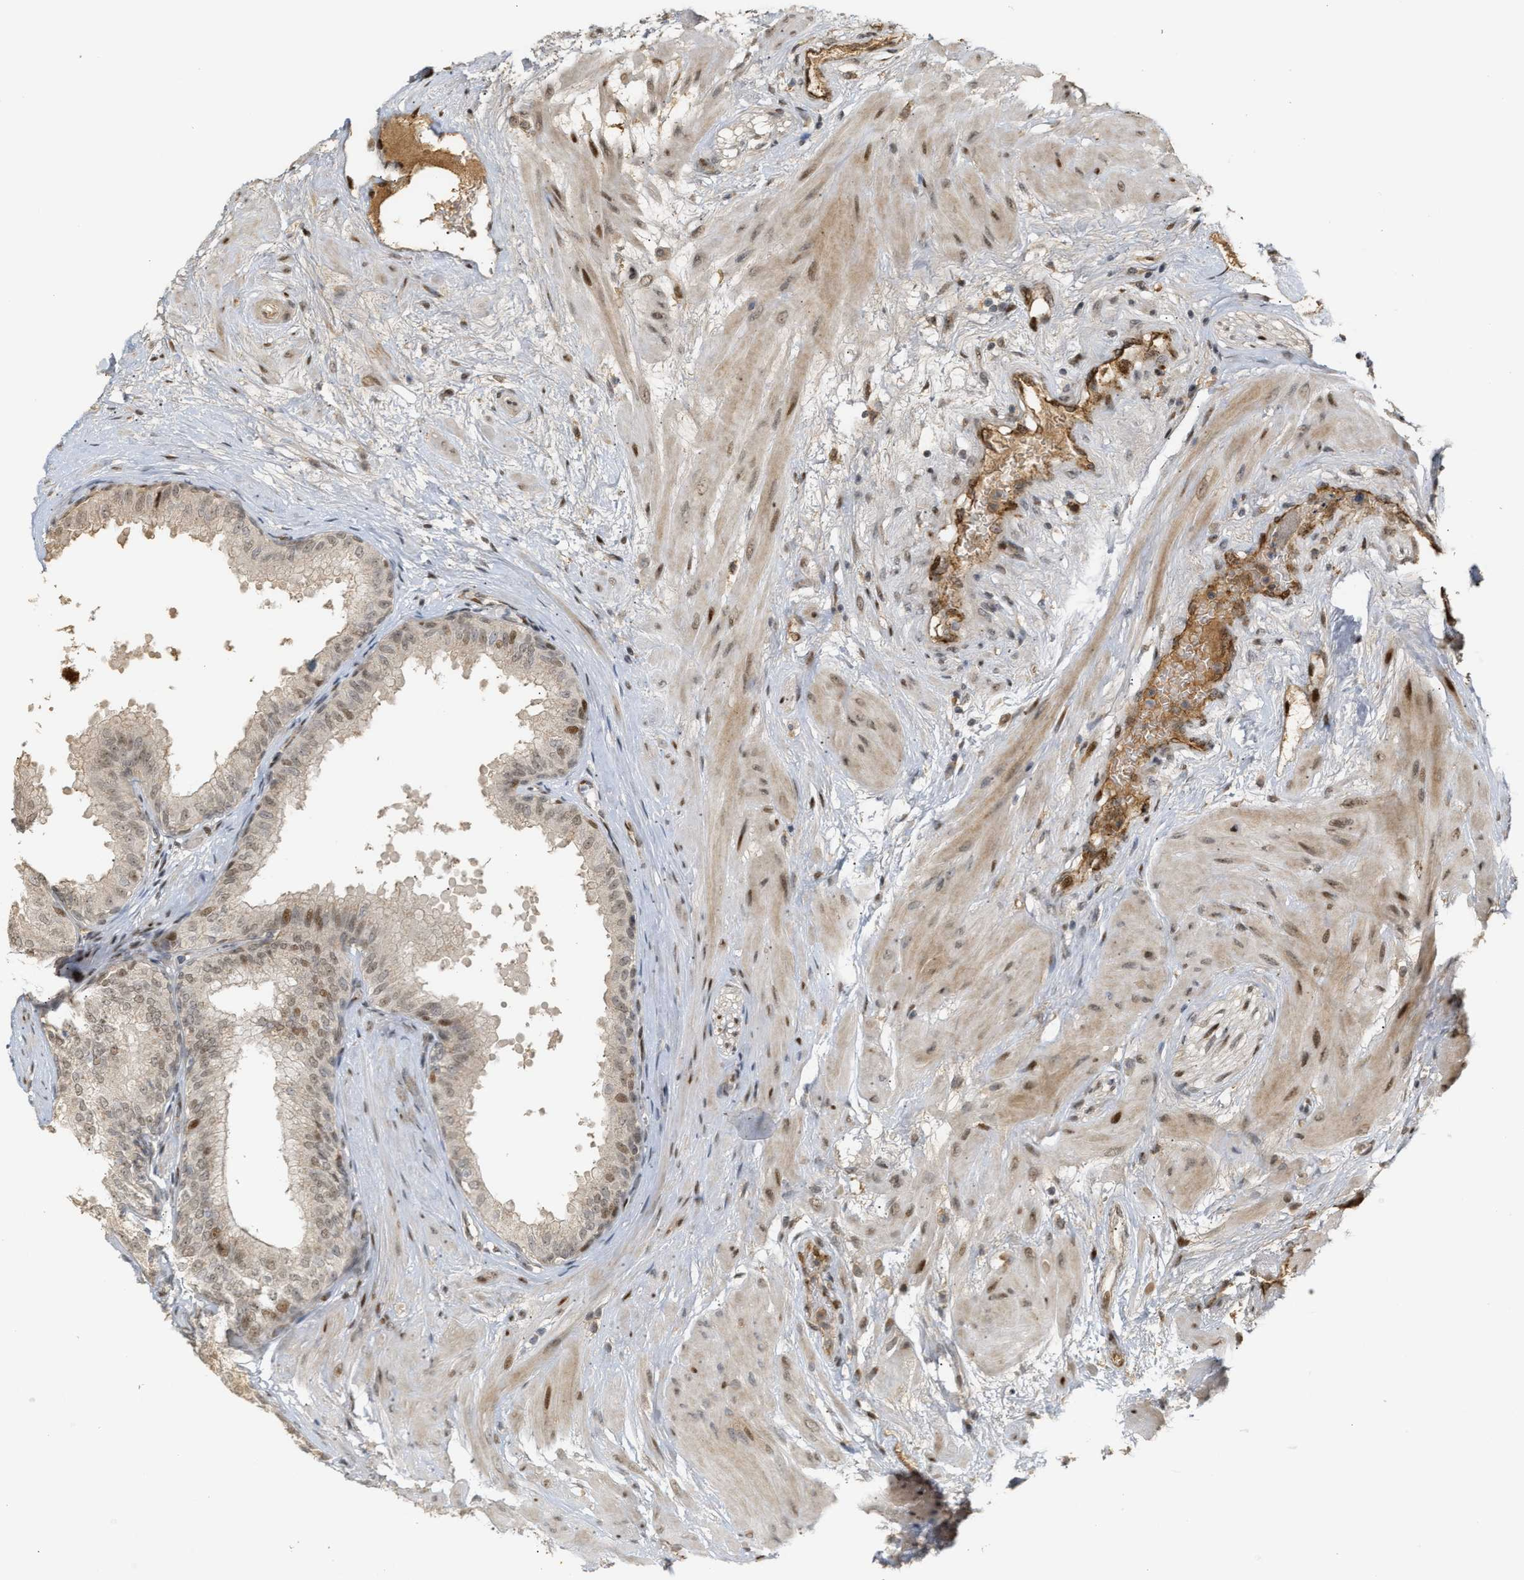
{"staining": {"intensity": "moderate", "quantity": "<25%", "location": "cytoplasmic/membranous,nuclear"}, "tissue": "seminal vesicle", "cell_type": "Glandular cells", "image_type": "normal", "snomed": [{"axis": "morphology", "description": "Normal tissue, NOS"}, {"axis": "topography", "description": "Prostate"}, {"axis": "topography", "description": "Seminal veicle"}], "caption": "The immunohistochemical stain labels moderate cytoplasmic/membranous,nuclear expression in glandular cells of normal seminal vesicle.", "gene": "ZFAND5", "patient": {"sex": "male", "age": 60}}